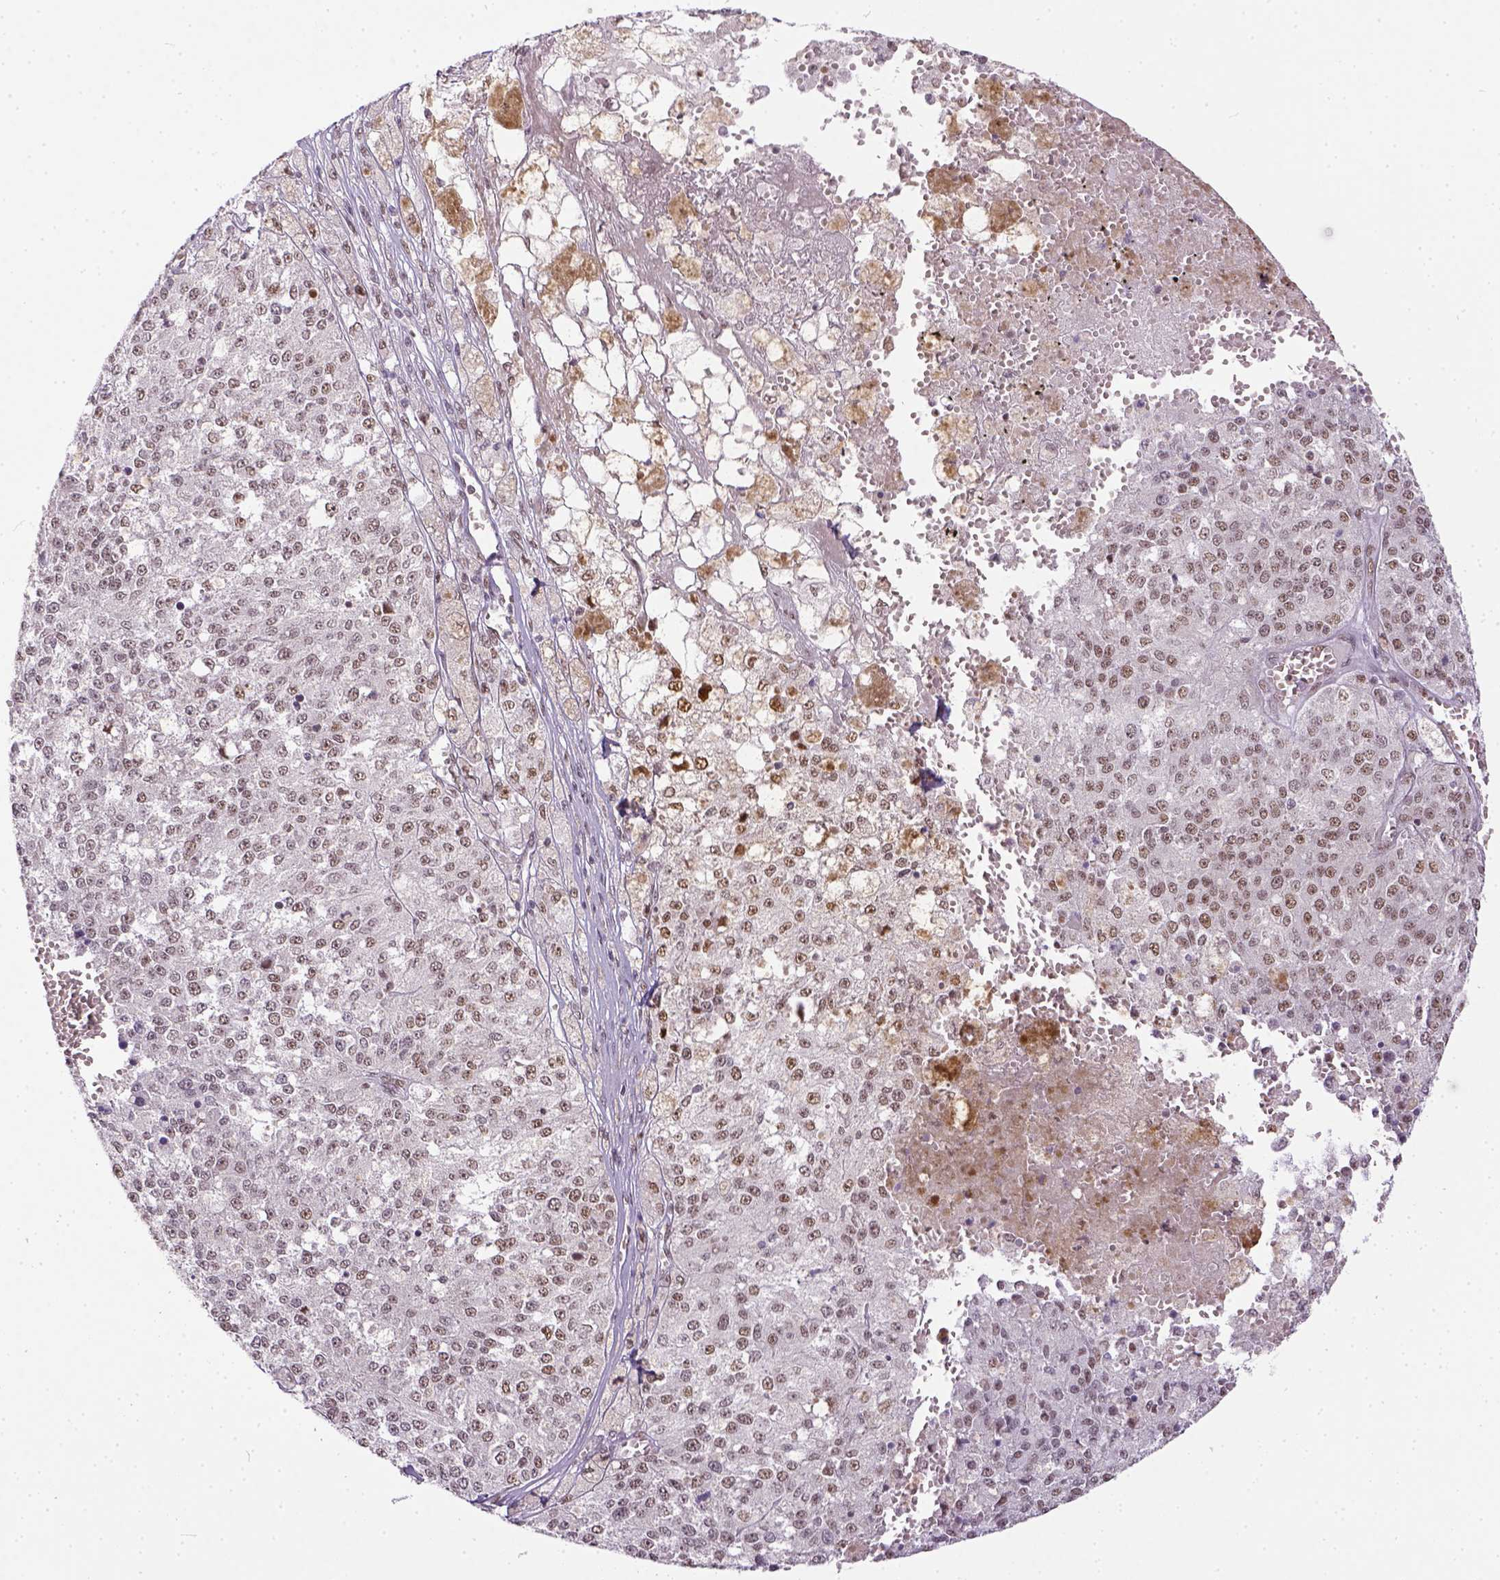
{"staining": {"intensity": "moderate", "quantity": ">75%", "location": "nuclear"}, "tissue": "melanoma", "cell_type": "Tumor cells", "image_type": "cancer", "snomed": [{"axis": "morphology", "description": "Malignant melanoma, Metastatic site"}, {"axis": "topography", "description": "Lymph node"}], "caption": "Melanoma stained with a brown dye reveals moderate nuclear positive expression in about >75% of tumor cells.", "gene": "ERCC1", "patient": {"sex": "female", "age": 64}}